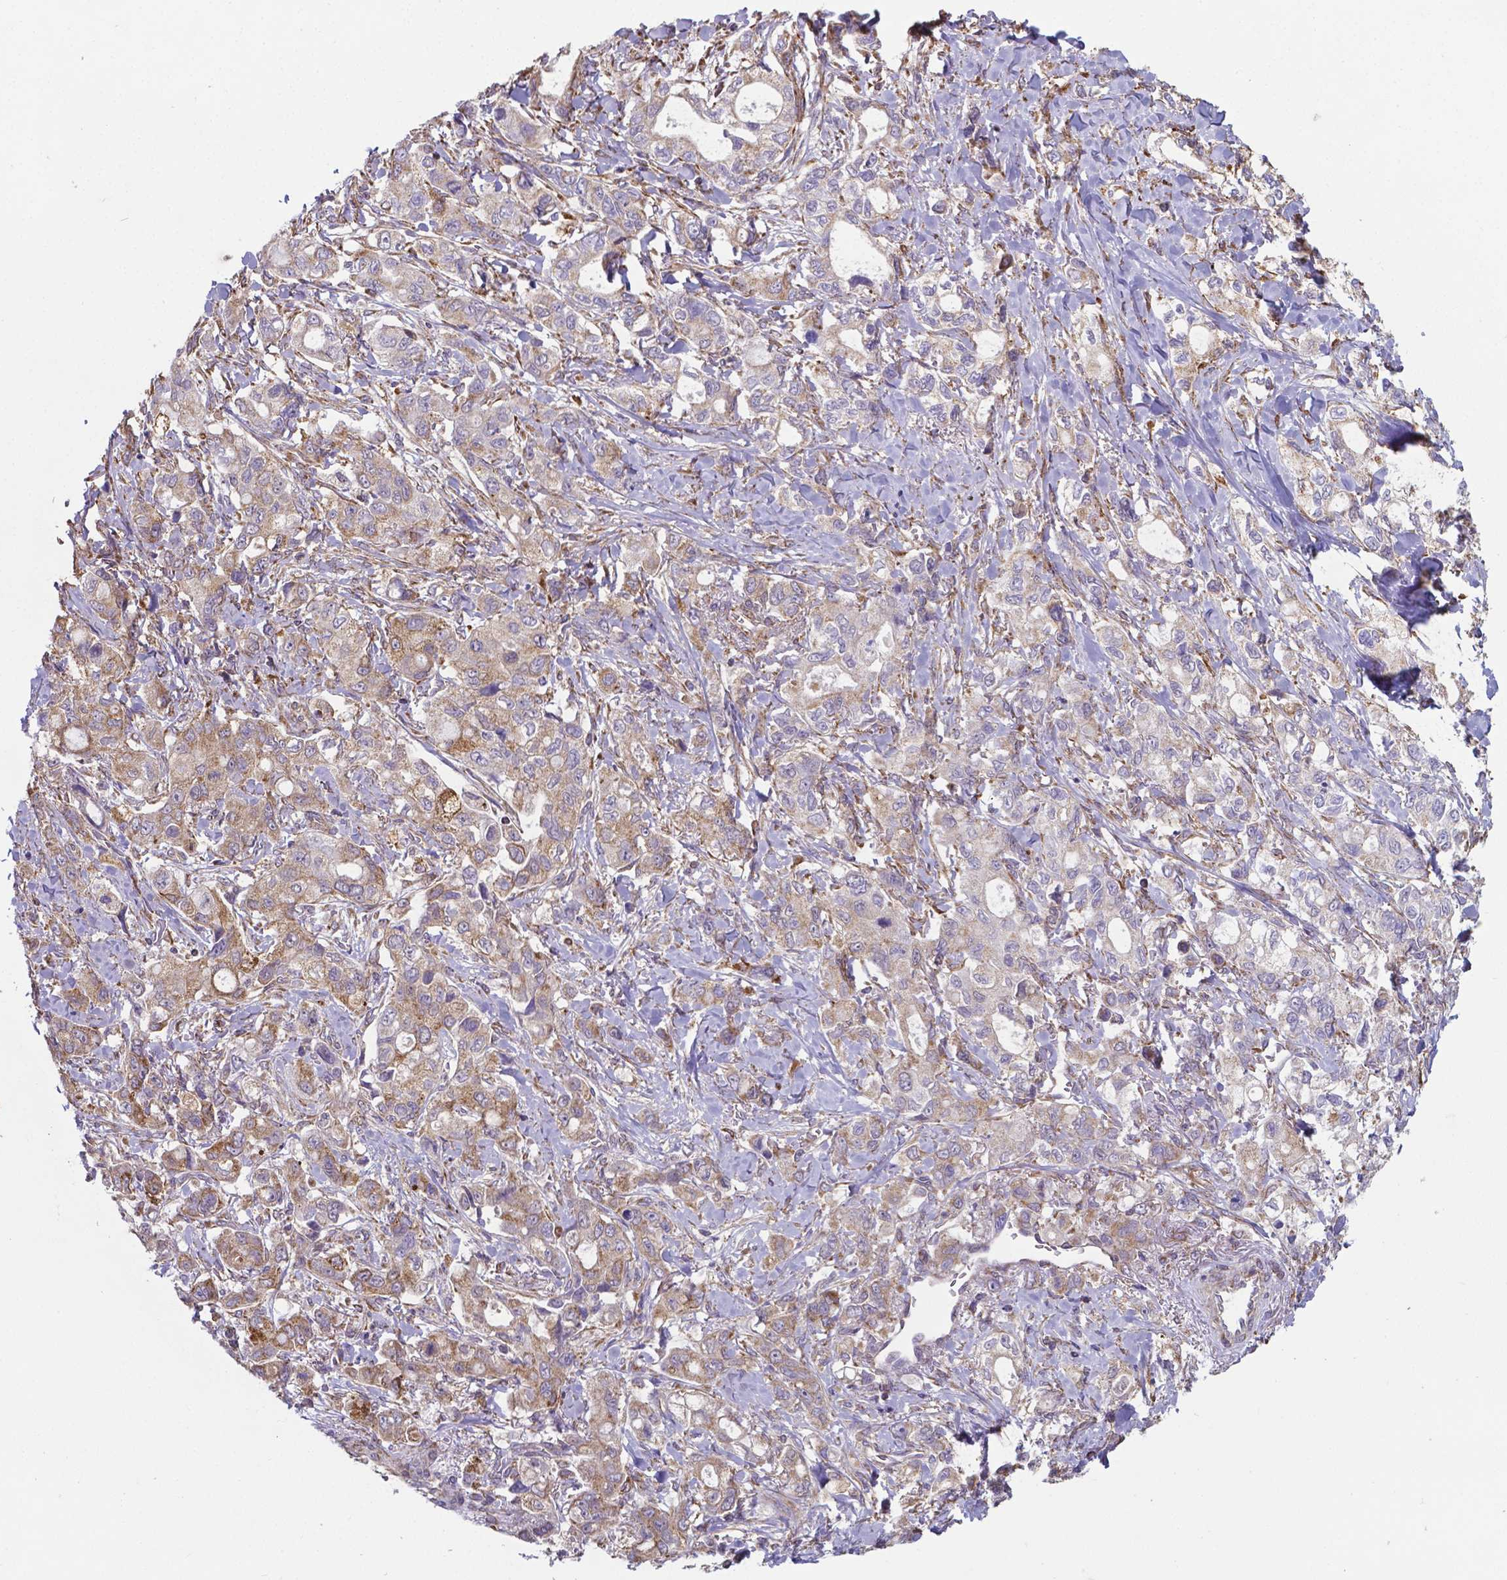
{"staining": {"intensity": "moderate", "quantity": "<25%", "location": "cytoplasmic/membranous"}, "tissue": "stomach cancer", "cell_type": "Tumor cells", "image_type": "cancer", "snomed": [{"axis": "morphology", "description": "Adenocarcinoma, NOS"}, {"axis": "topography", "description": "Stomach"}], "caption": "An immunohistochemistry photomicrograph of neoplastic tissue is shown. Protein staining in brown shows moderate cytoplasmic/membranous positivity in adenocarcinoma (stomach) within tumor cells.", "gene": "FAM114A1", "patient": {"sex": "male", "age": 63}}